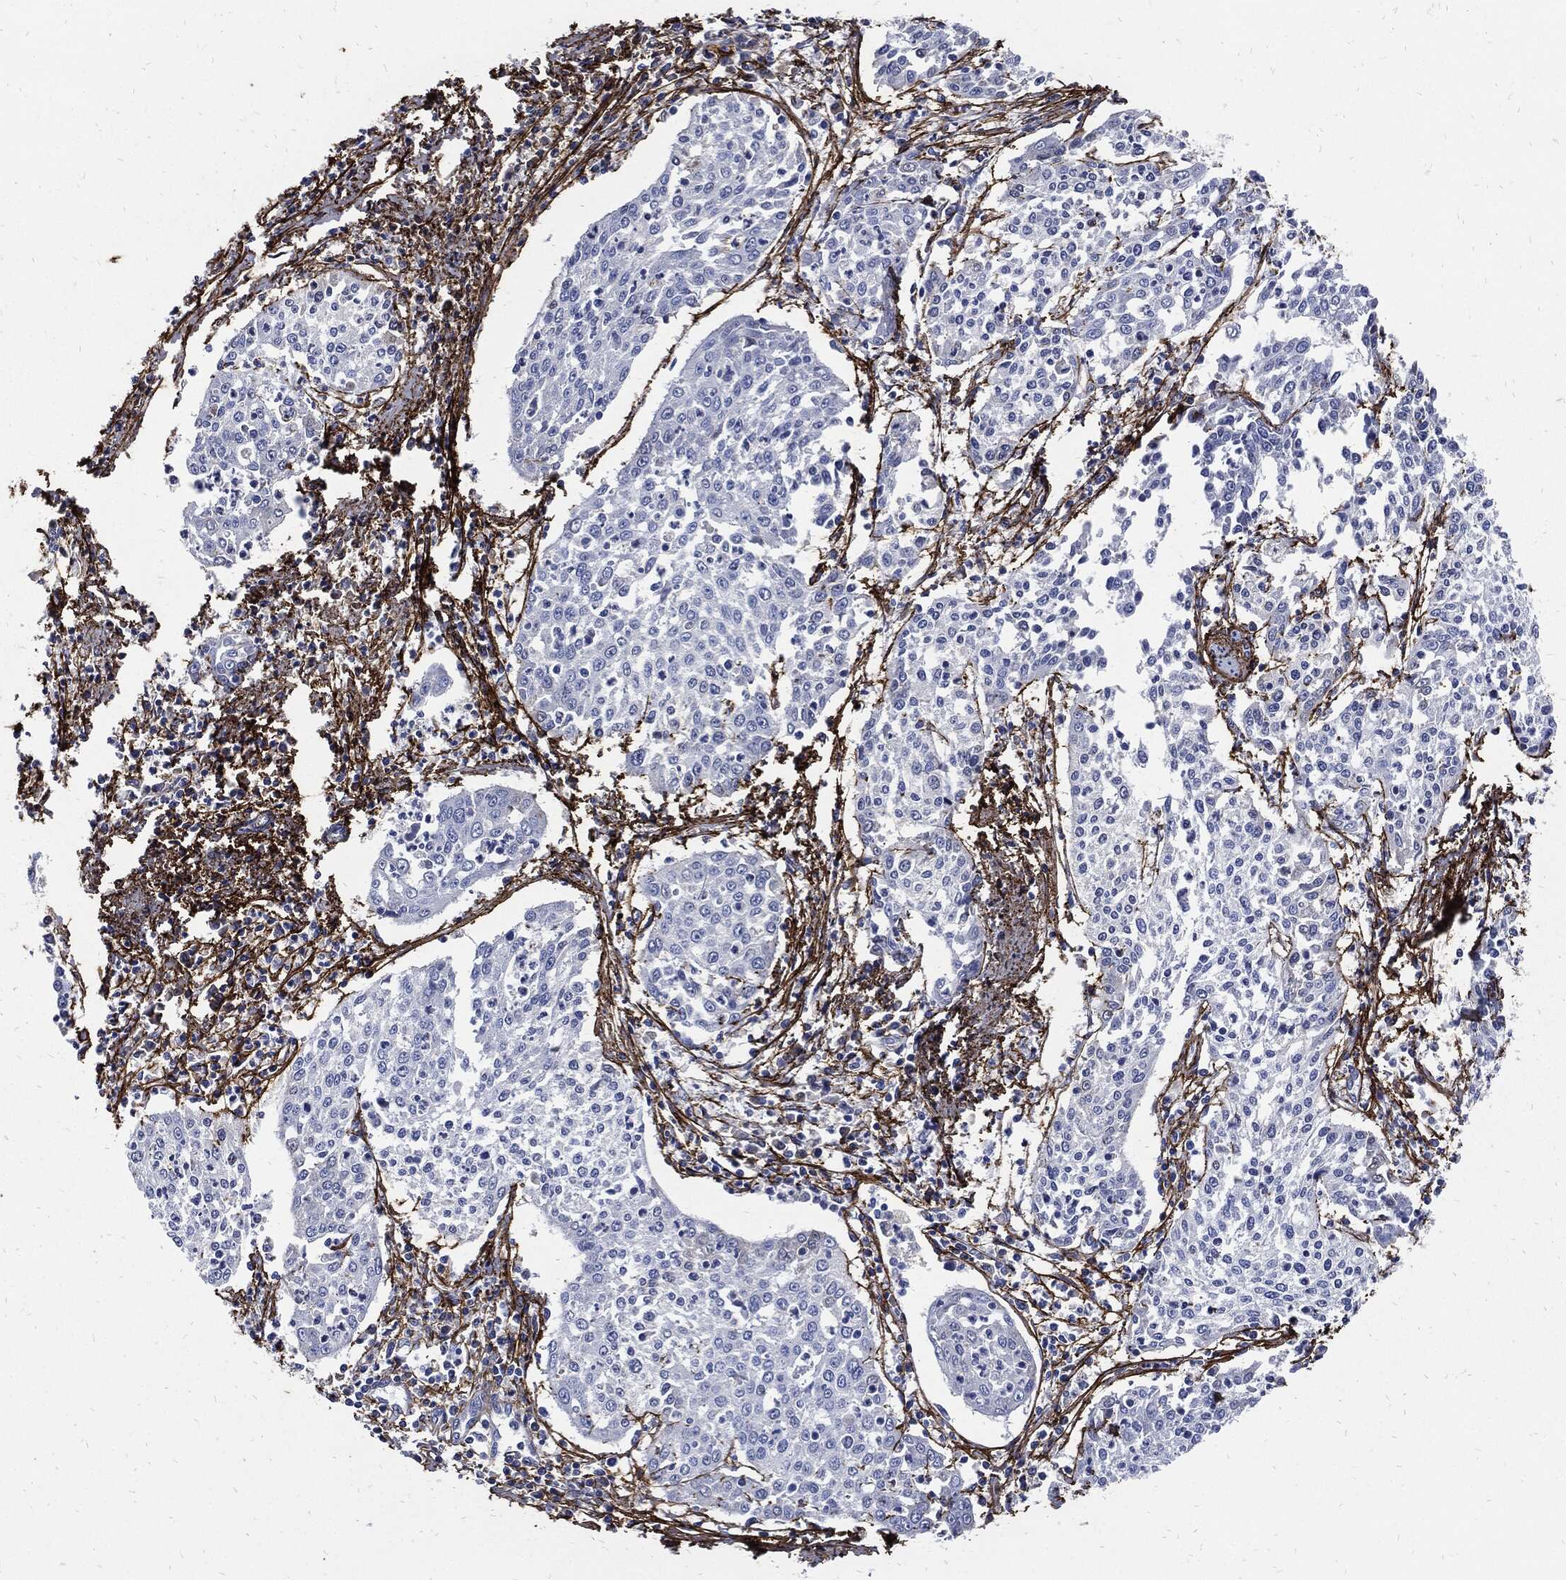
{"staining": {"intensity": "negative", "quantity": "none", "location": "none"}, "tissue": "cervical cancer", "cell_type": "Tumor cells", "image_type": "cancer", "snomed": [{"axis": "morphology", "description": "Squamous cell carcinoma, NOS"}, {"axis": "topography", "description": "Cervix"}], "caption": "Cervical cancer (squamous cell carcinoma) stained for a protein using immunohistochemistry (IHC) shows no staining tumor cells.", "gene": "FBN1", "patient": {"sex": "female", "age": 41}}